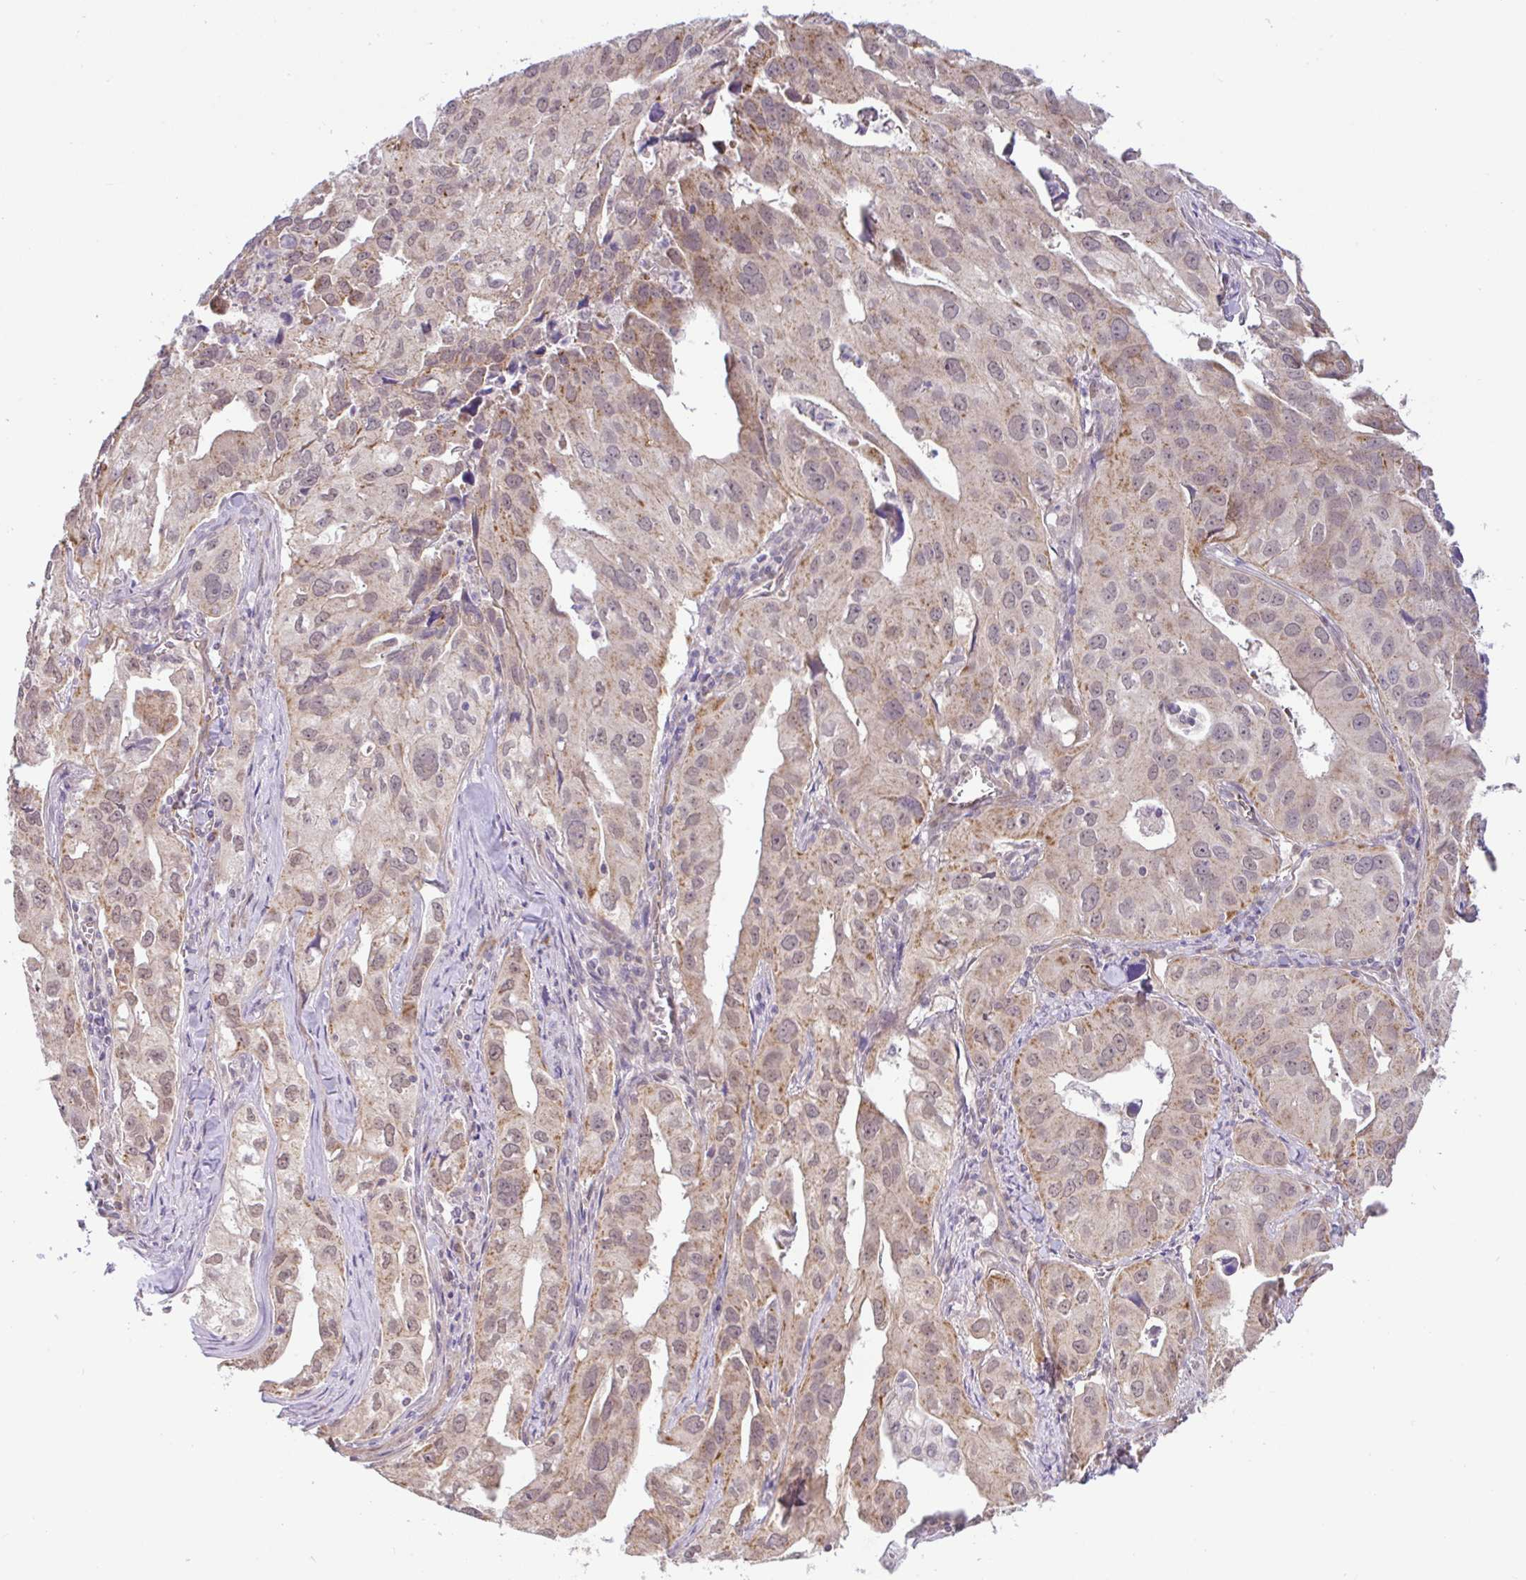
{"staining": {"intensity": "weak", "quantity": "<25%", "location": "cytoplasmic/membranous,nuclear"}, "tissue": "lung cancer", "cell_type": "Tumor cells", "image_type": "cancer", "snomed": [{"axis": "morphology", "description": "Adenocarcinoma, NOS"}, {"axis": "topography", "description": "Lung"}], "caption": "This is a photomicrograph of IHC staining of lung adenocarcinoma, which shows no positivity in tumor cells.", "gene": "DLEU7", "patient": {"sex": "male", "age": 48}}